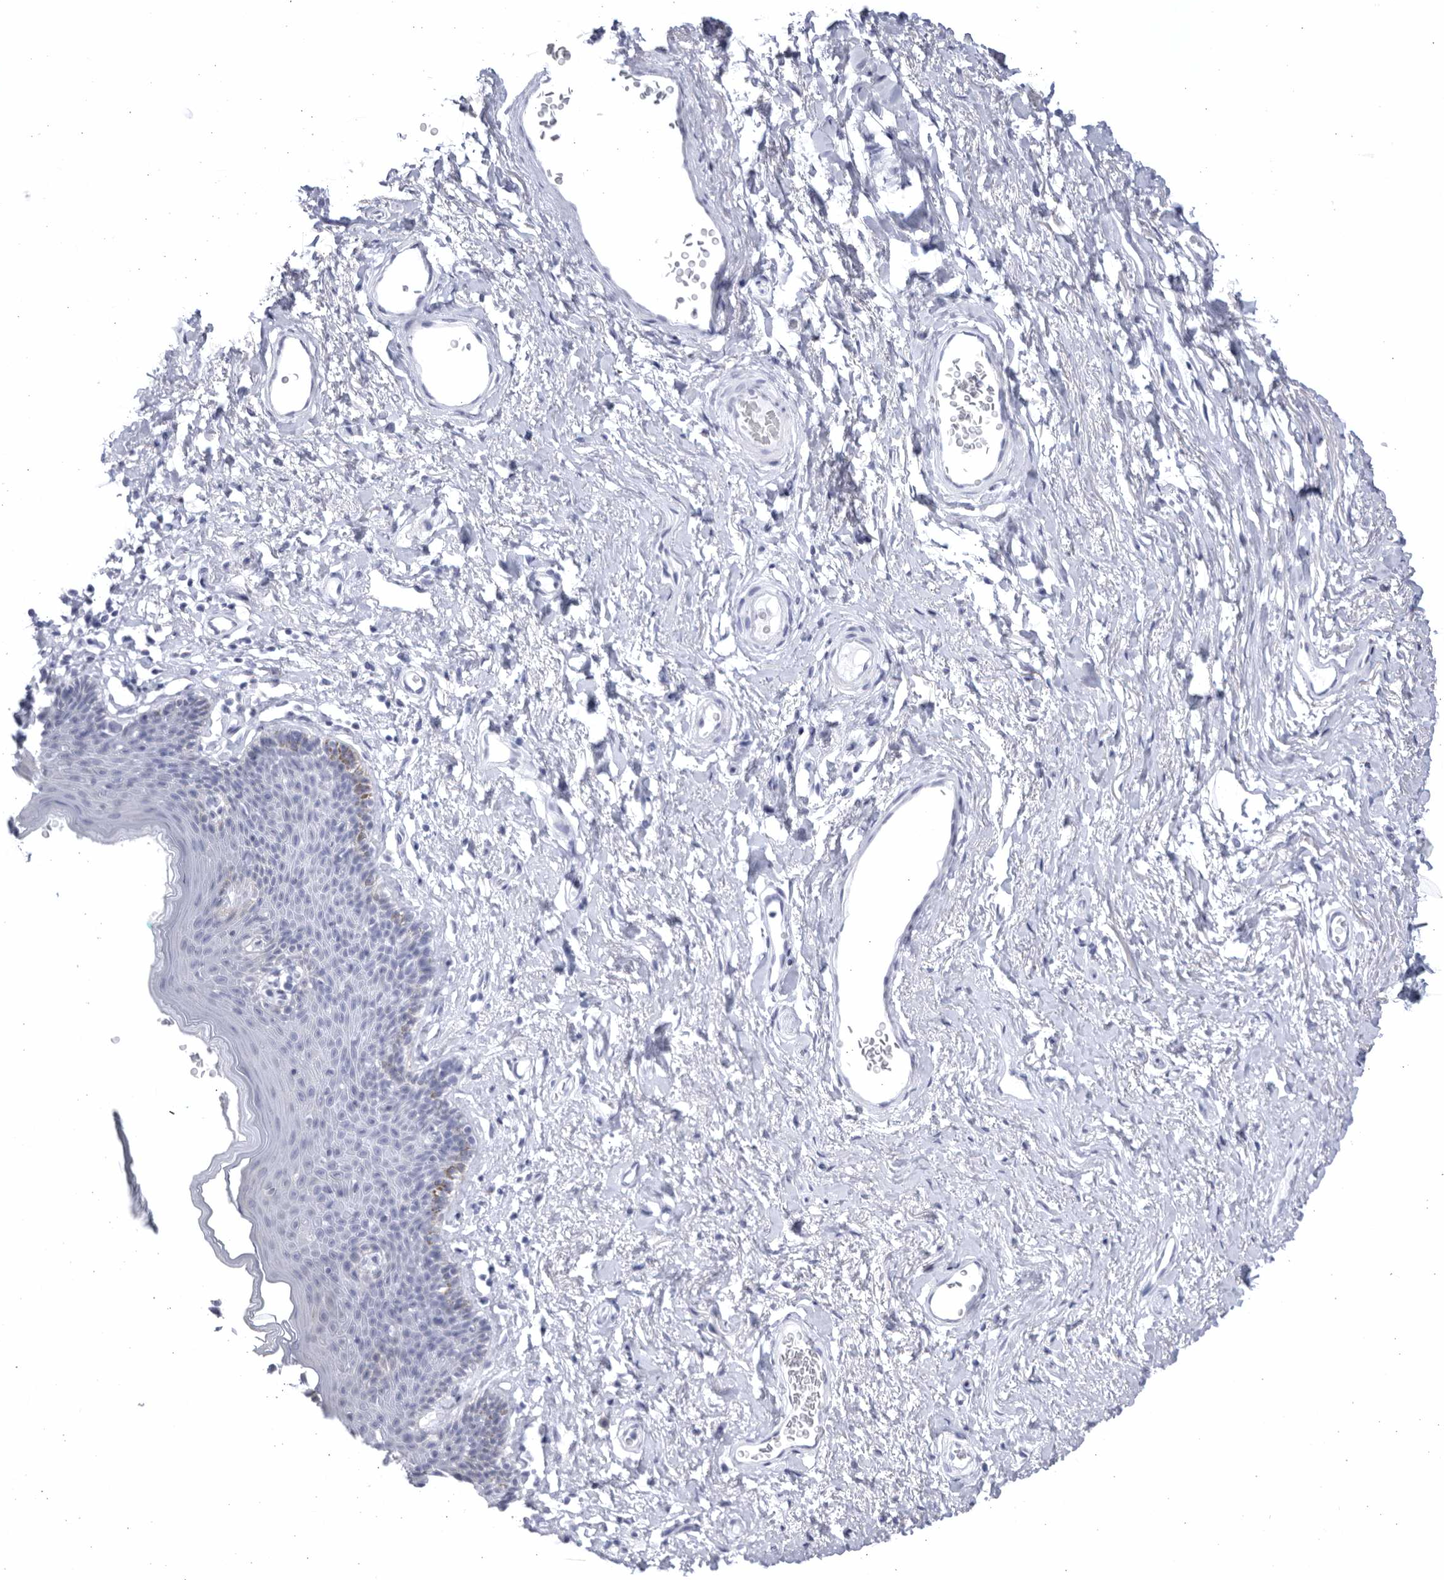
{"staining": {"intensity": "weak", "quantity": "<25%", "location": "cytoplasmic/membranous"}, "tissue": "skin", "cell_type": "Epidermal cells", "image_type": "normal", "snomed": [{"axis": "morphology", "description": "Normal tissue, NOS"}, {"axis": "topography", "description": "Vulva"}], "caption": "Histopathology image shows no significant protein staining in epidermal cells of benign skin. (DAB immunohistochemistry with hematoxylin counter stain).", "gene": "CCDC181", "patient": {"sex": "female", "age": 66}}